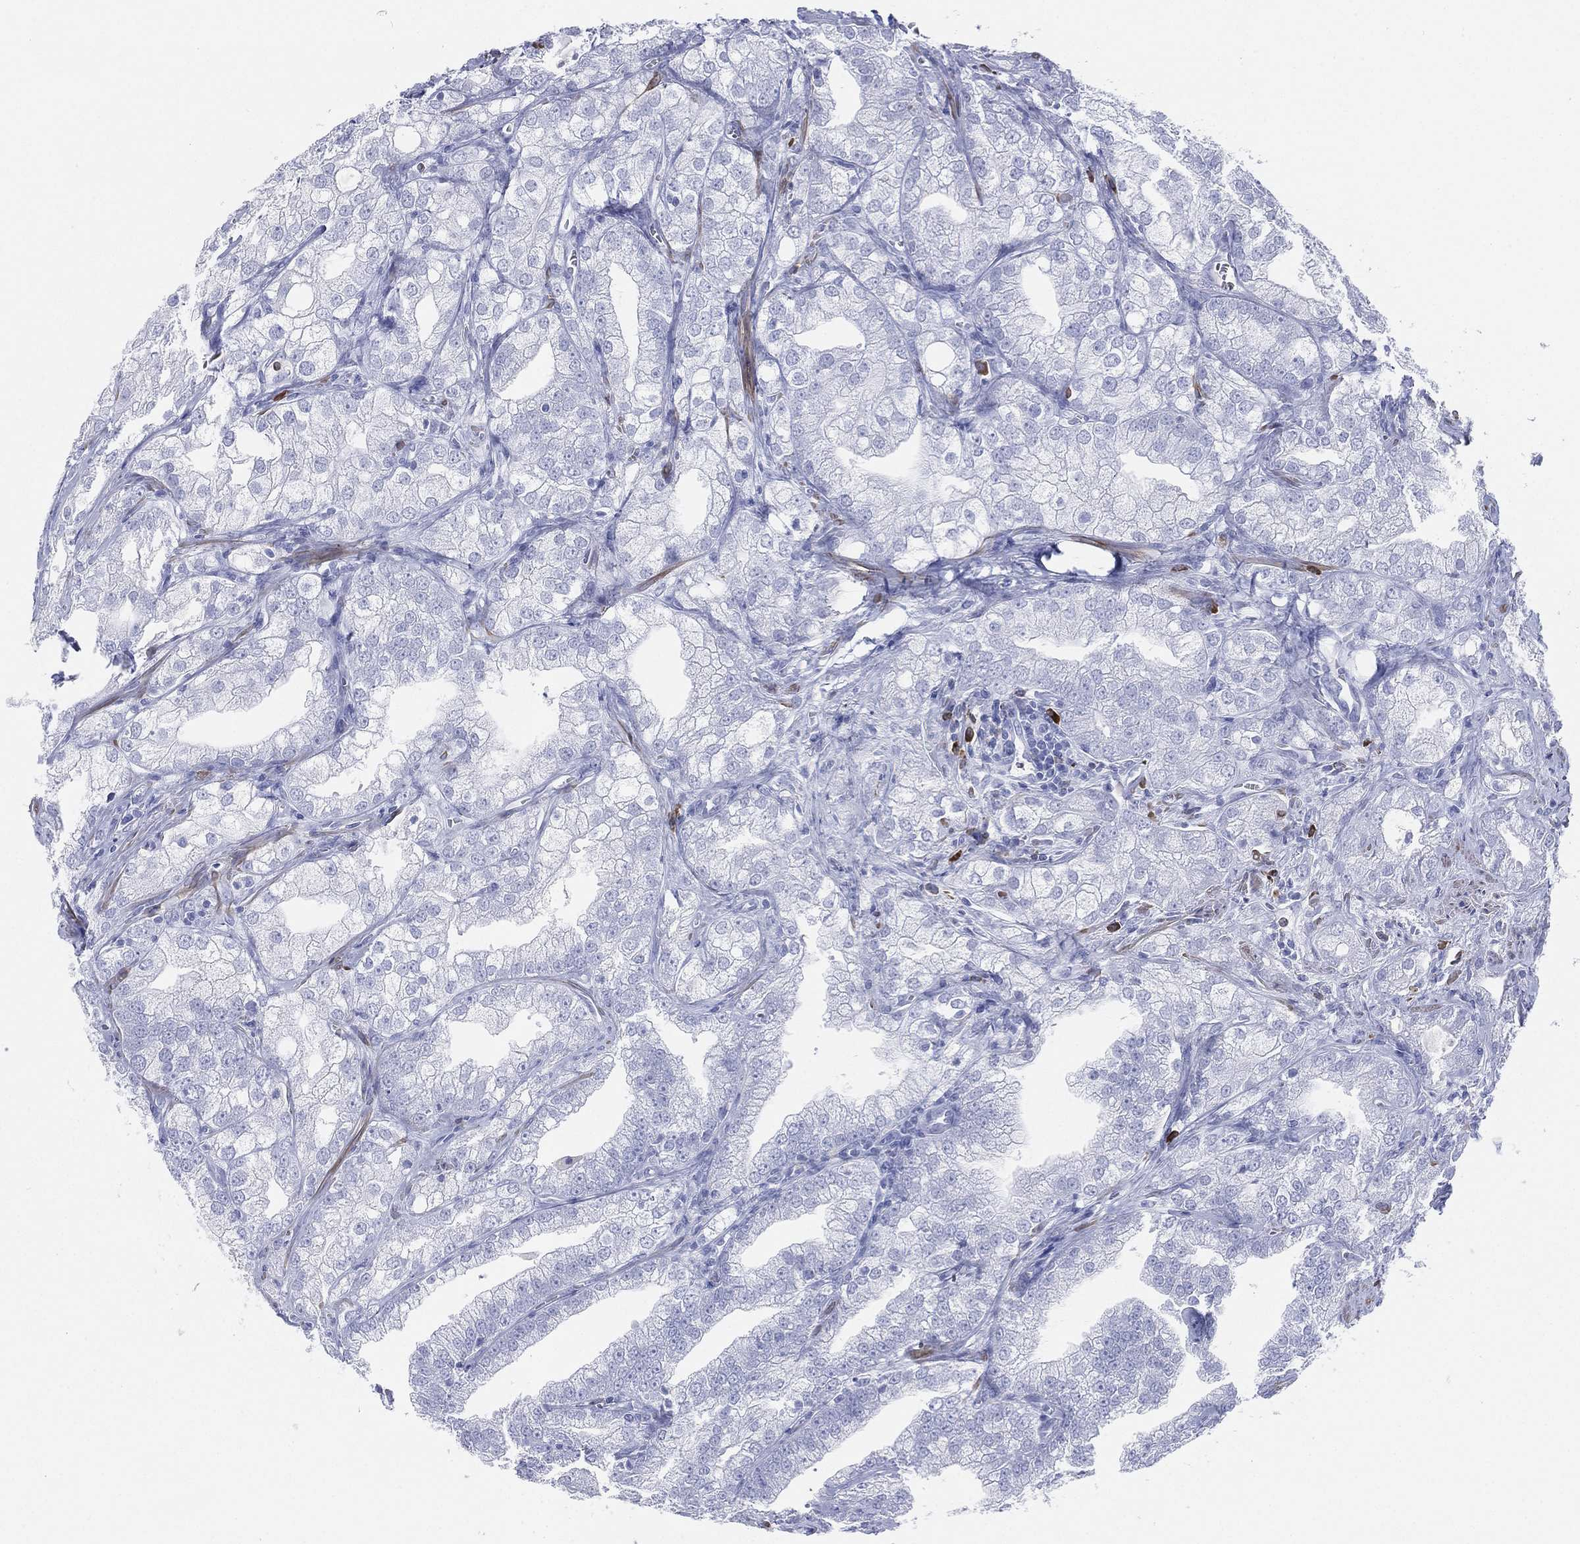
{"staining": {"intensity": "negative", "quantity": "none", "location": "none"}, "tissue": "prostate cancer", "cell_type": "Tumor cells", "image_type": "cancer", "snomed": [{"axis": "morphology", "description": "Adenocarcinoma, NOS"}, {"axis": "topography", "description": "Prostate"}], "caption": "Immunohistochemistry (IHC) histopathology image of prostate adenocarcinoma stained for a protein (brown), which displays no staining in tumor cells.", "gene": "CD79A", "patient": {"sex": "male", "age": 70}}